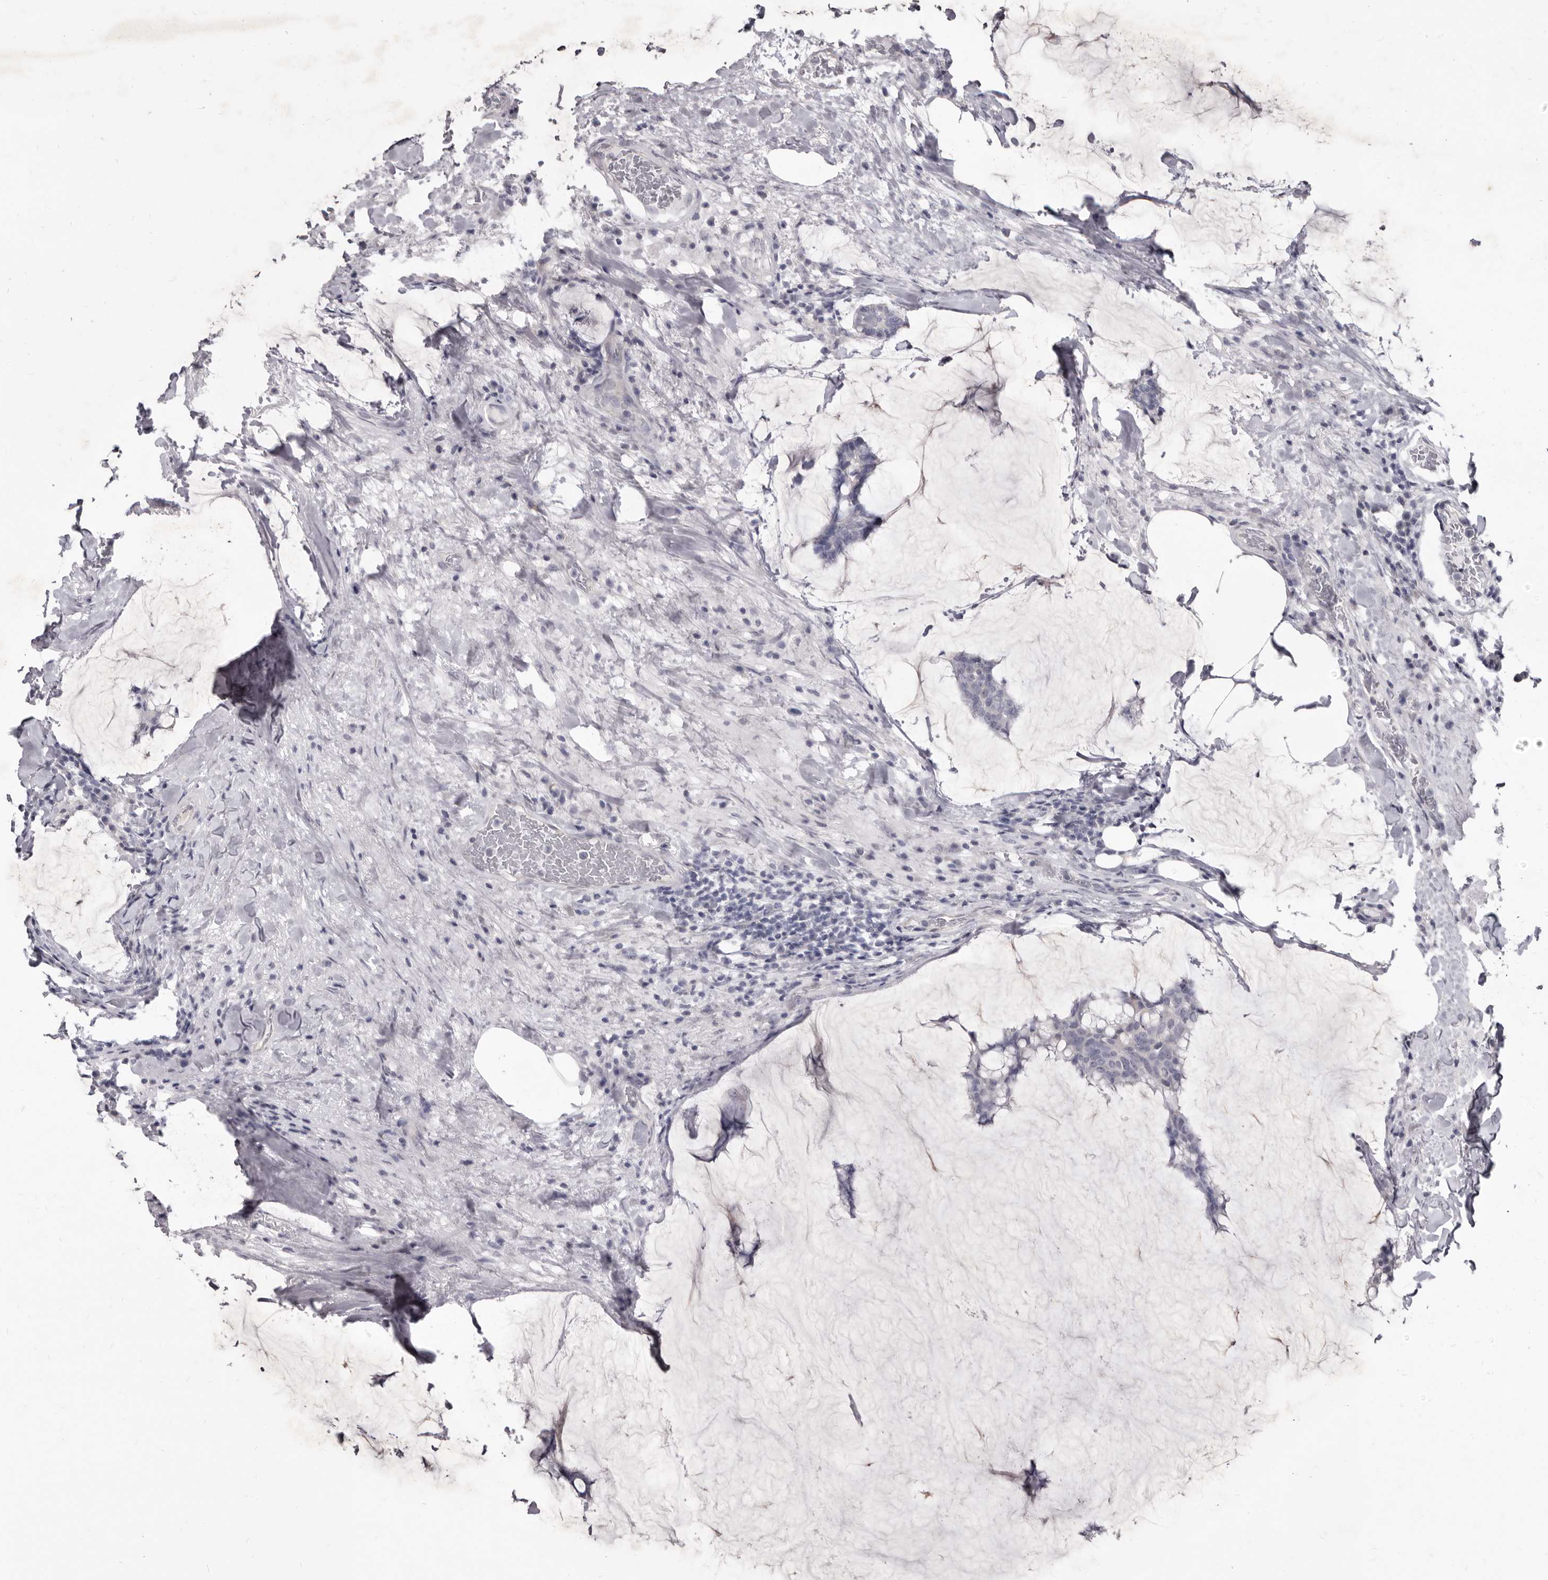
{"staining": {"intensity": "negative", "quantity": "none", "location": "none"}, "tissue": "breast cancer", "cell_type": "Tumor cells", "image_type": "cancer", "snomed": [{"axis": "morphology", "description": "Duct carcinoma"}, {"axis": "topography", "description": "Breast"}], "caption": "This is an immunohistochemistry micrograph of intraductal carcinoma (breast). There is no expression in tumor cells.", "gene": "GSK3B", "patient": {"sex": "female", "age": 93}}